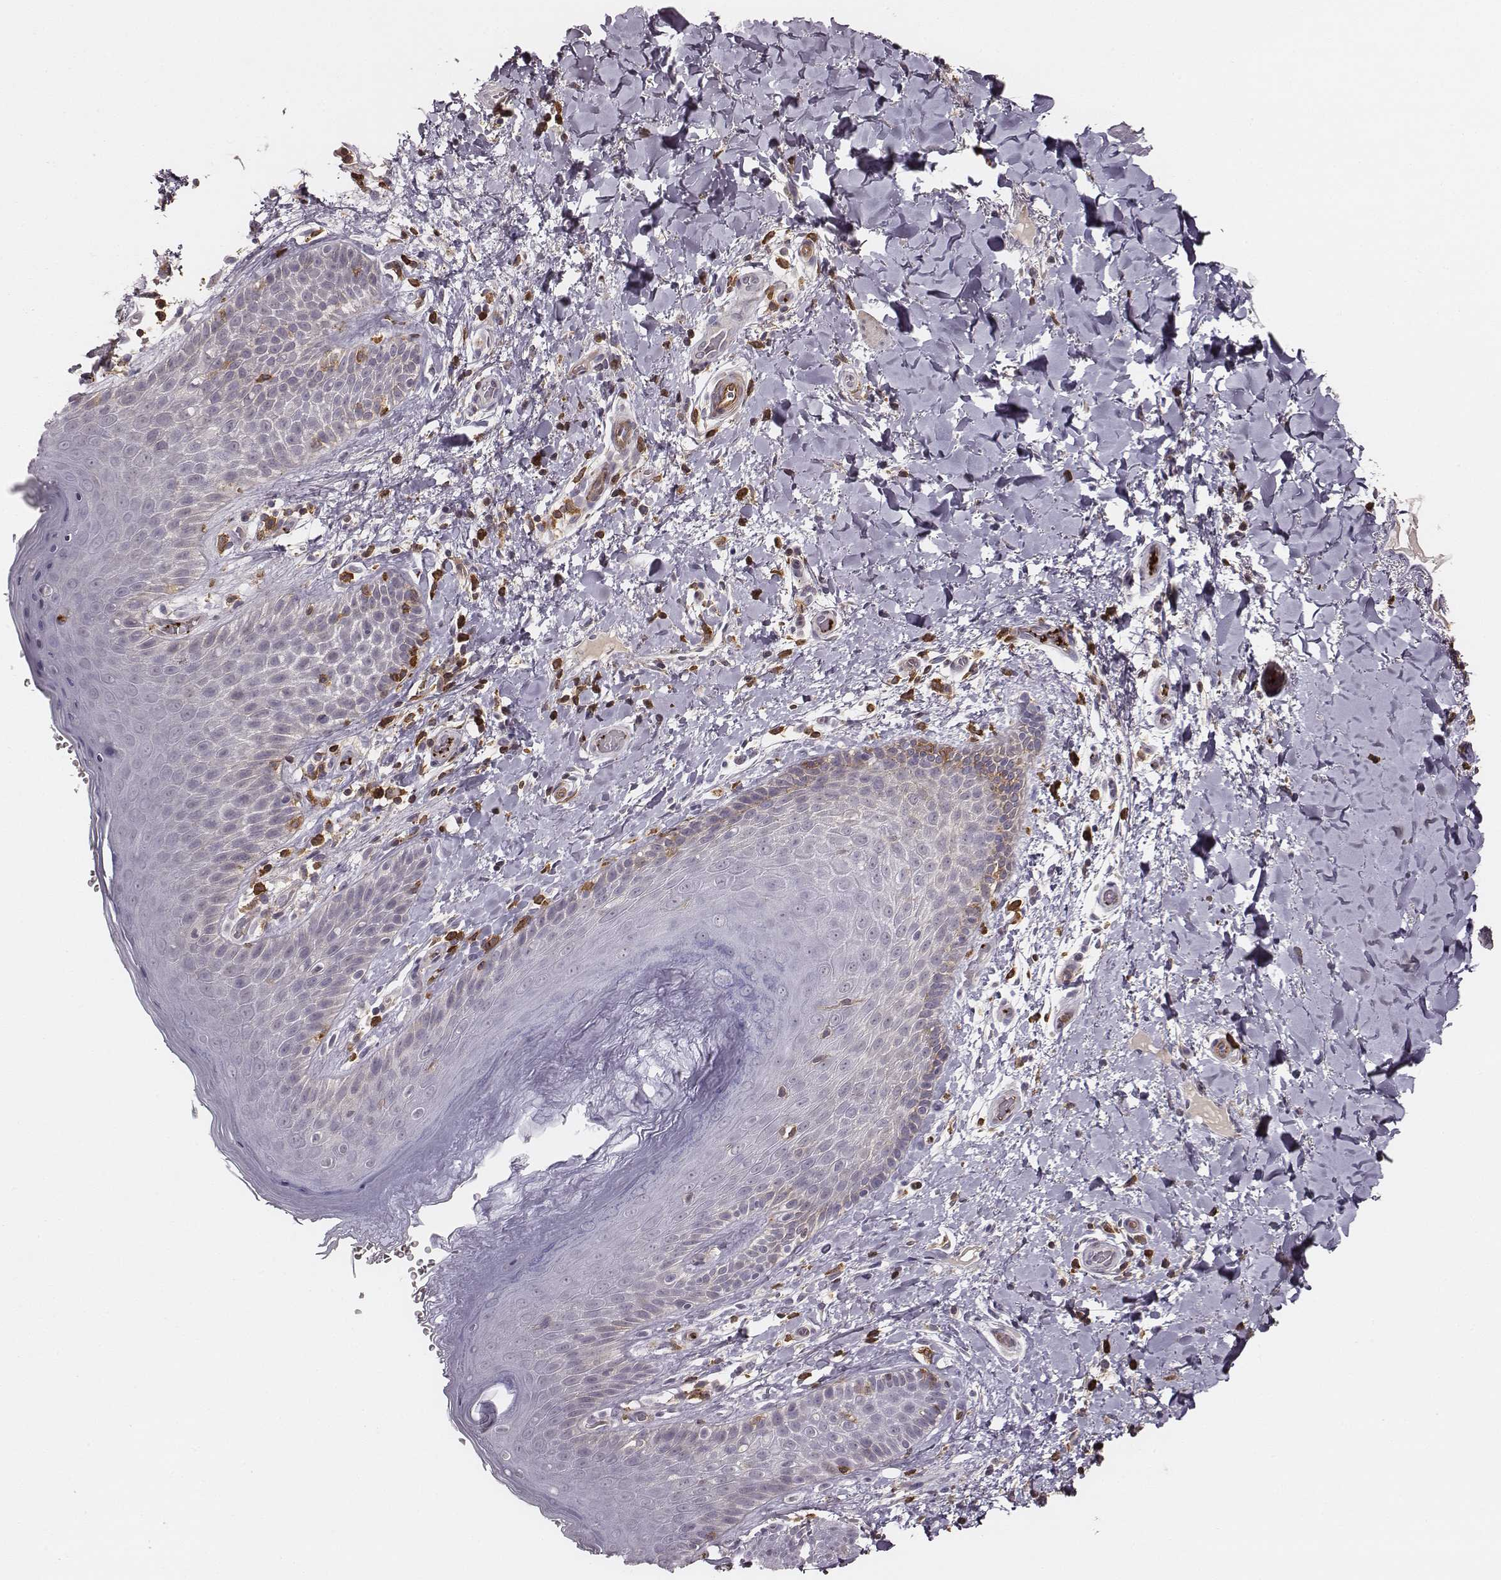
{"staining": {"intensity": "negative", "quantity": "none", "location": "none"}, "tissue": "skin", "cell_type": "Epidermal cells", "image_type": "normal", "snomed": [{"axis": "morphology", "description": "Normal tissue, NOS"}, {"axis": "topography", "description": "Anal"}], "caption": "Skin was stained to show a protein in brown. There is no significant staining in epidermal cells. (DAB immunohistochemistry (IHC) with hematoxylin counter stain).", "gene": "ZYX", "patient": {"sex": "male", "age": 36}}